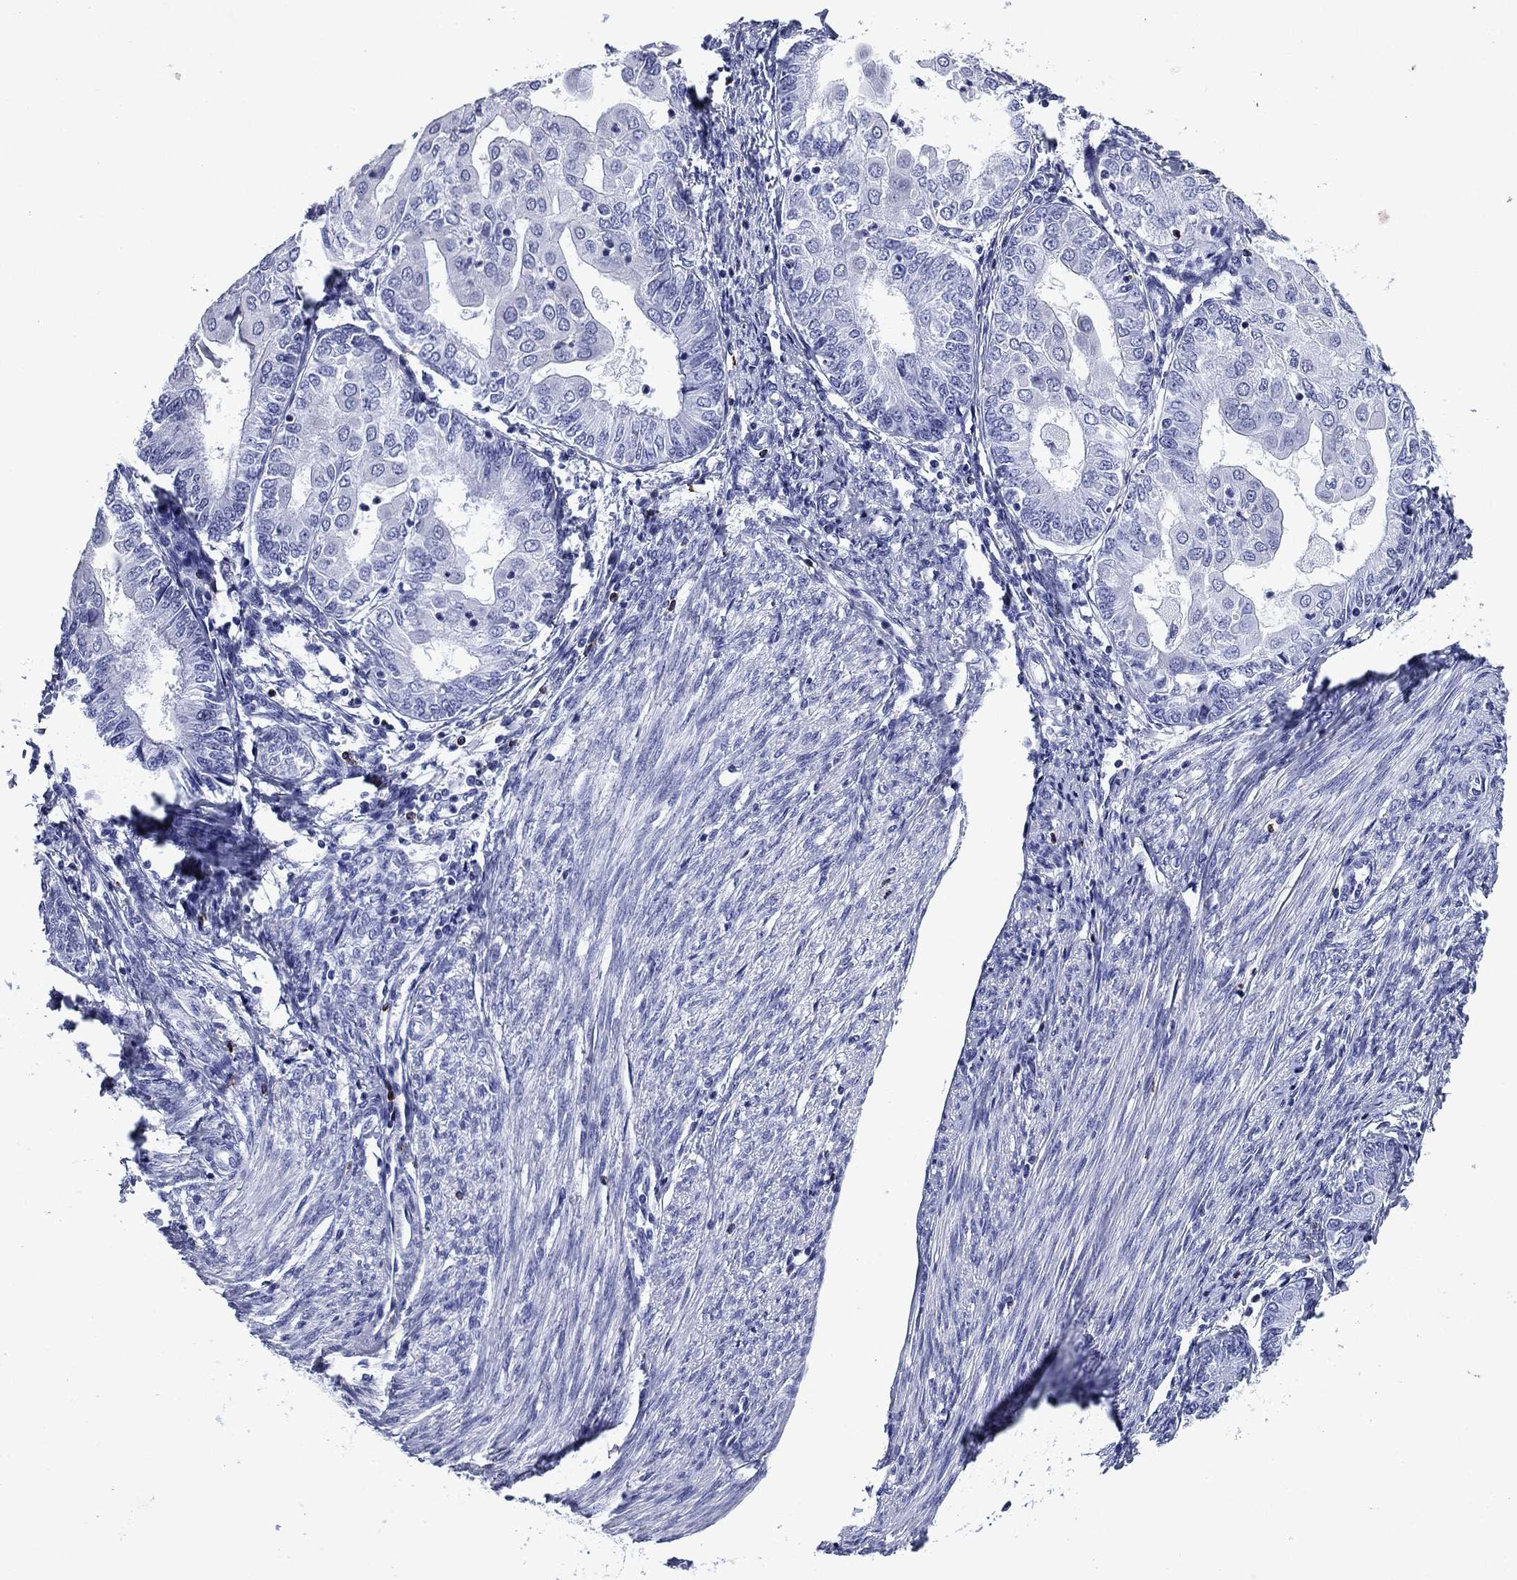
{"staining": {"intensity": "negative", "quantity": "none", "location": "none"}, "tissue": "endometrial cancer", "cell_type": "Tumor cells", "image_type": "cancer", "snomed": [{"axis": "morphology", "description": "Adenocarcinoma, NOS"}, {"axis": "topography", "description": "Endometrium"}], "caption": "An immunohistochemistry photomicrograph of endometrial cancer is shown. There is no staining in tumor cells of endometrial cancer.", "gene": "GZMK", "patient": {"sex": "female", "age": 68}}